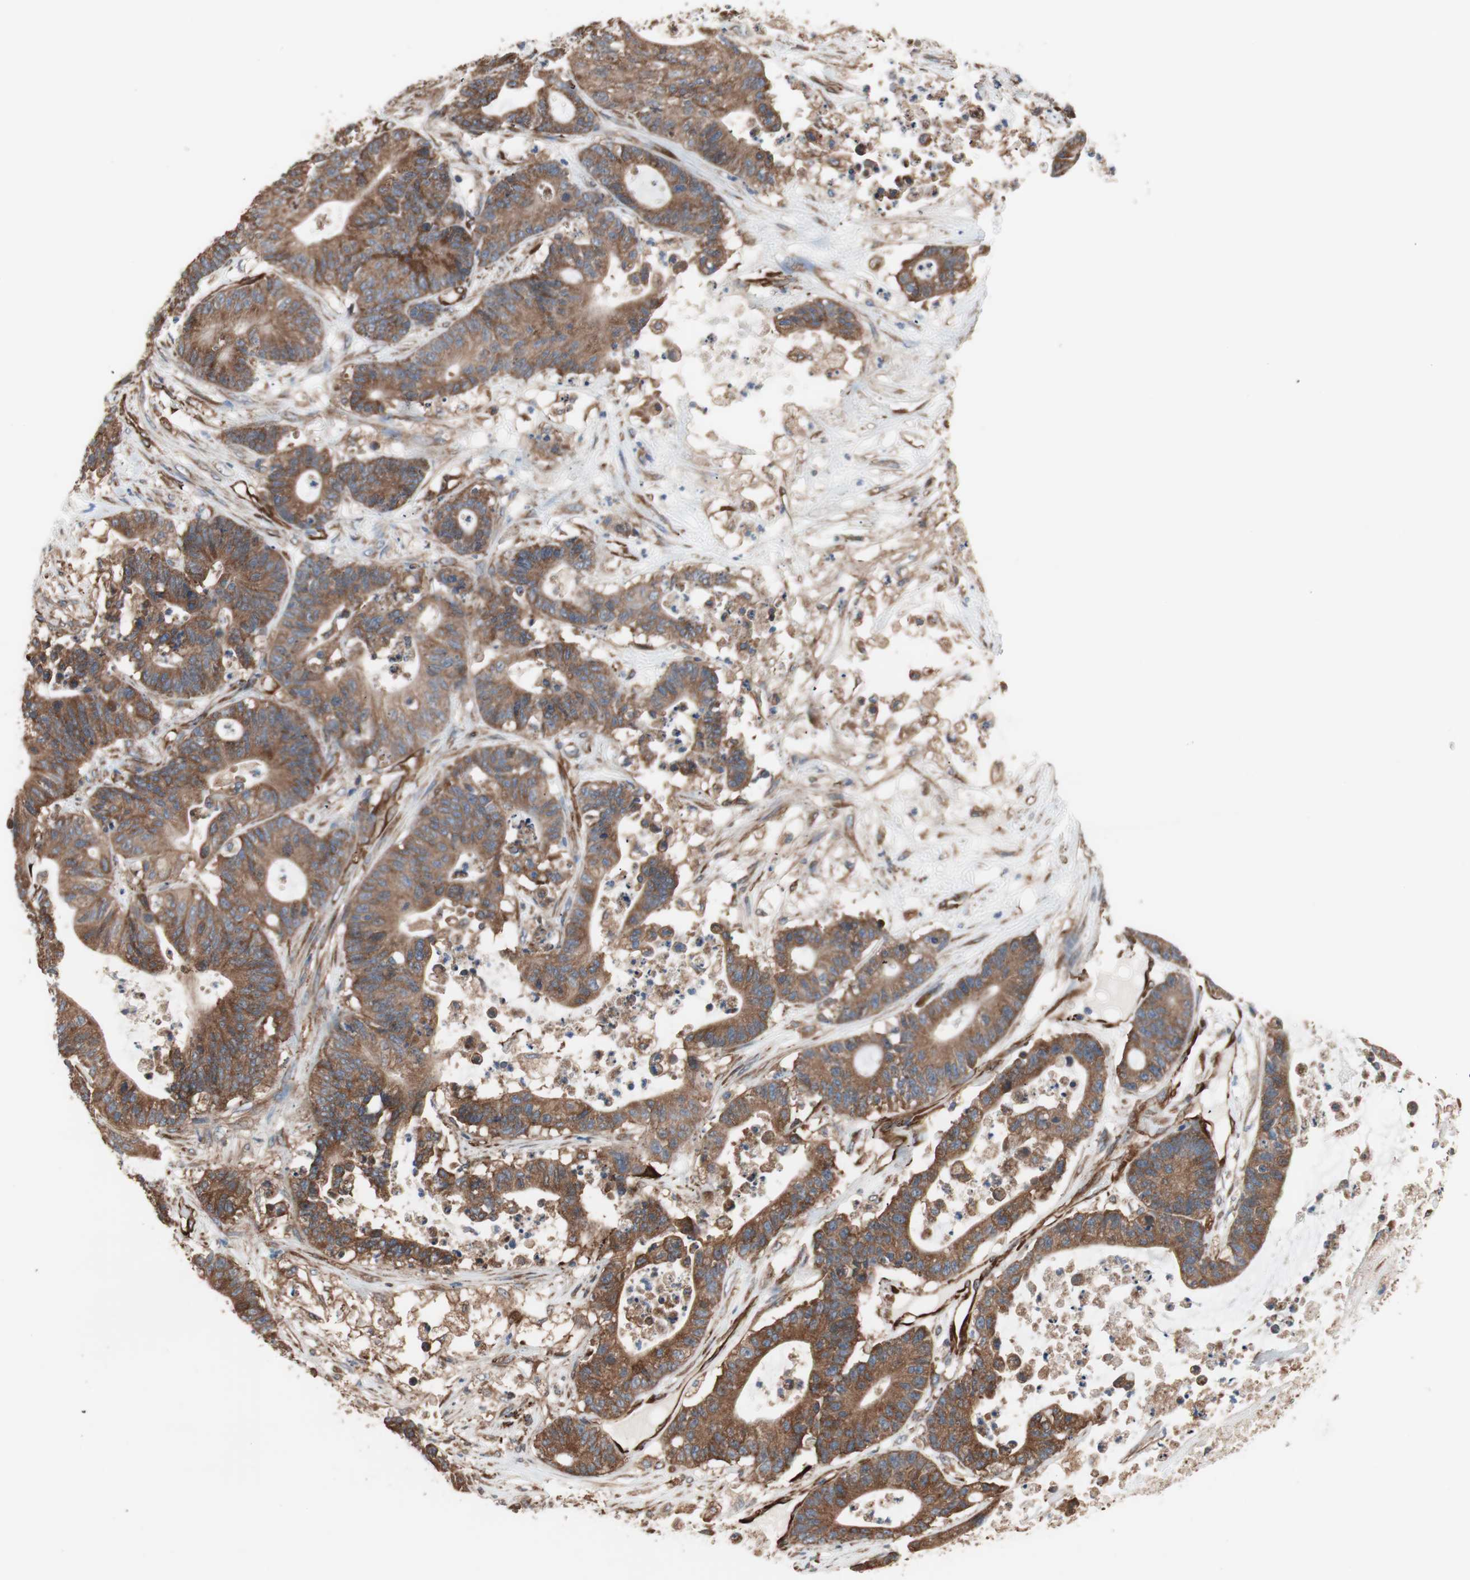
{"staining": {"intensity": "strong", "quantity": ">75%", "location": "cytoplasmic/membranous"}, "tissue": "colorectal cancer", "cell_type": "Tumor cells", "image_type": "cancer", "snomed": [{"axis": "morphology", "description": "Adenocarcinoma, NOS"}, {"axis": "topography", "description": "Colon"}], "caption": "Immunohistochemistry staining of colorectal cancer, which shows high levels of strong cytoplasmic/membranous expression in about >75% of tumor cells indicating strong cytoplasmic/membranous protein staining. The staining was performed using DAB (3,3'-diaminobenzidine) (brown) for protein detection and nuclei were counterstained in hematoxylin (blue).", "gene": "GPSM2", "patient": {"sex": "female", "age": 84}}